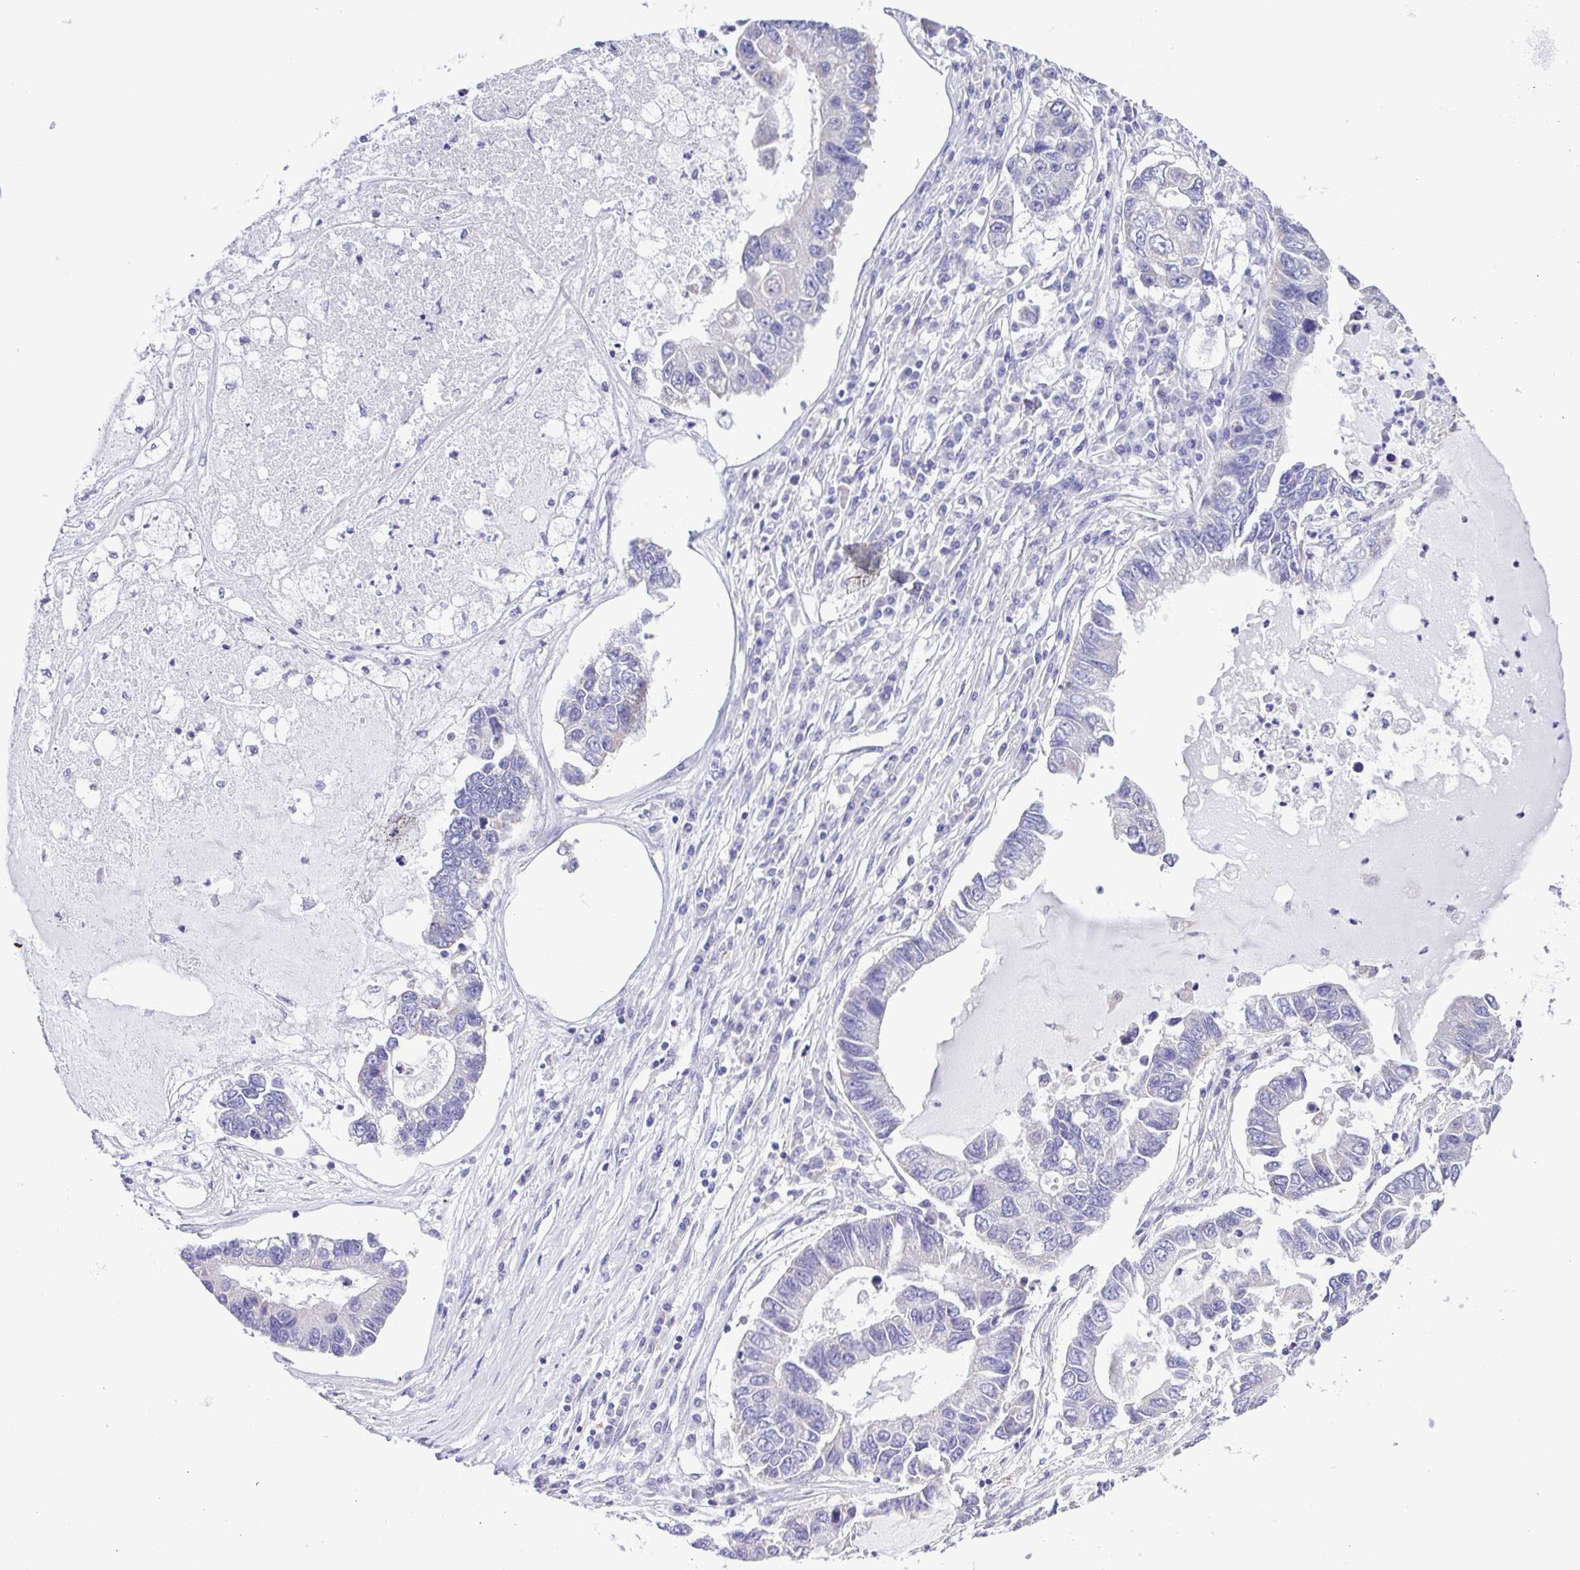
{"staining": {"intensity": "negative", "quantity": "none", "location": "none"}, "tissue": "lung cancer", "cell_type": "Tumor cells", "image_type": "cancer", "snomed": [{"axis": "morphology", "description": "Adenocarcinoma, NOS"}, {"axis": "topography", "description": "Bronchus"}, {"axis": "topography", "description": "Lung"}], "caption": "Immunohistochemistry (IHC) histopathology image of human lung cancer stained for a protein (brown), which displays no expression in tumor cells.", "gene": "CD72", "patient": {"sex": "female", "age": 51}}